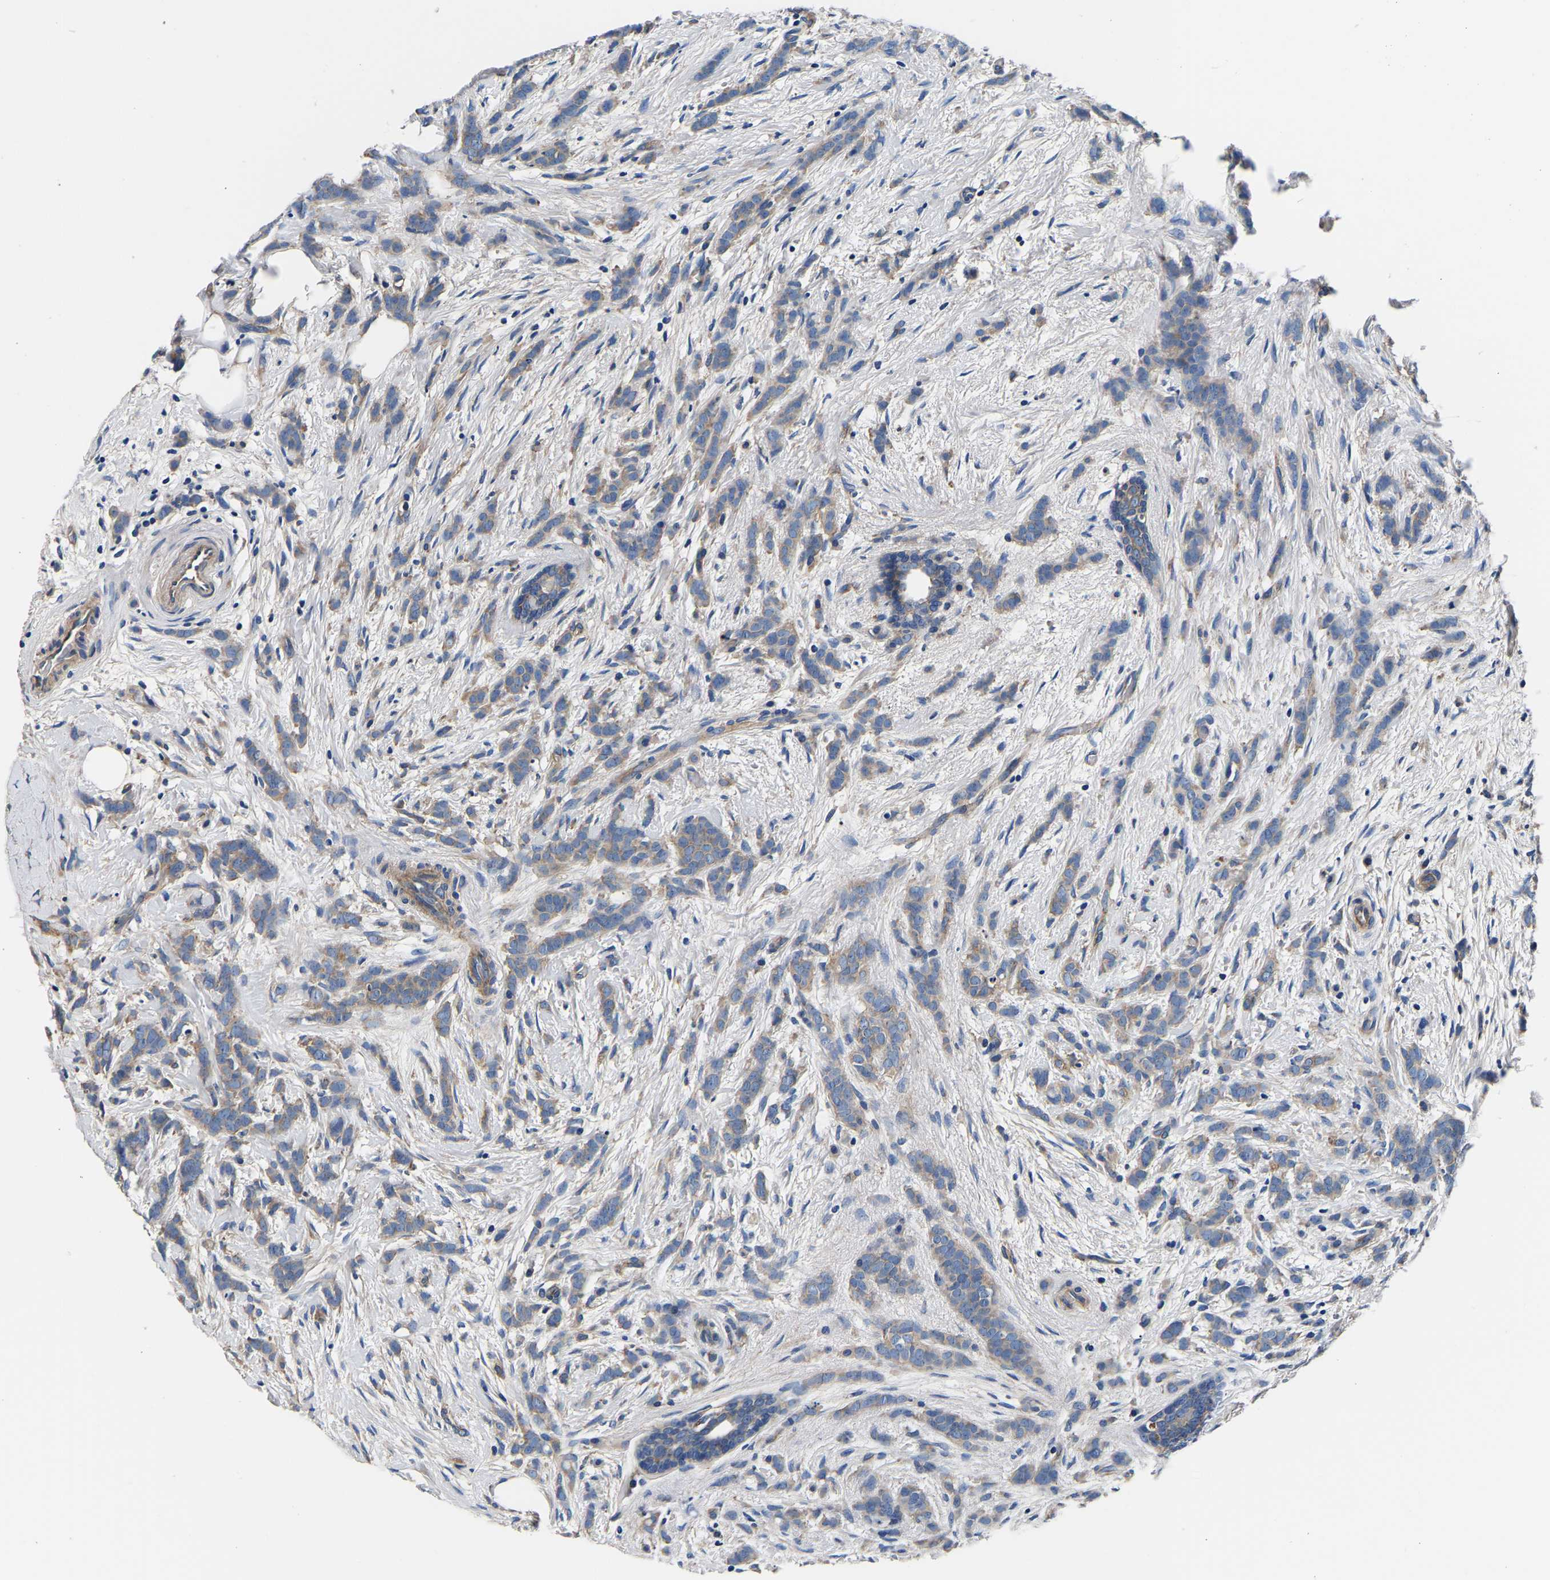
{"staining": {"intensity": "weak", "quantity": ">75%", "location": "cytoplasmic/membranous"}, "tissue": "breast cancer", "cell_type": "Tumor cells", "image_type": "cancer", "snomed": [{"axis": "morphology", "description": "Lobular carcinoma, in situ"}, {"axis": "morphology", "description": "Lobular carcinoma"}, {"axis": "topography", "description": "Breast"}], "caption": "A high-resolution photomicrograph shows immunohistochemistry (IHC) staining of breast cancer, which reveals weak cytoplasmic/membranous positivity in approximately >75% of tumor cells. (DAB (3,3'-diaminobenzidine) = brown stain, brightfield microscopy at high magnification).", "gene": "SH3GLB1", "patient": {"sex": "female", "age": 41}}